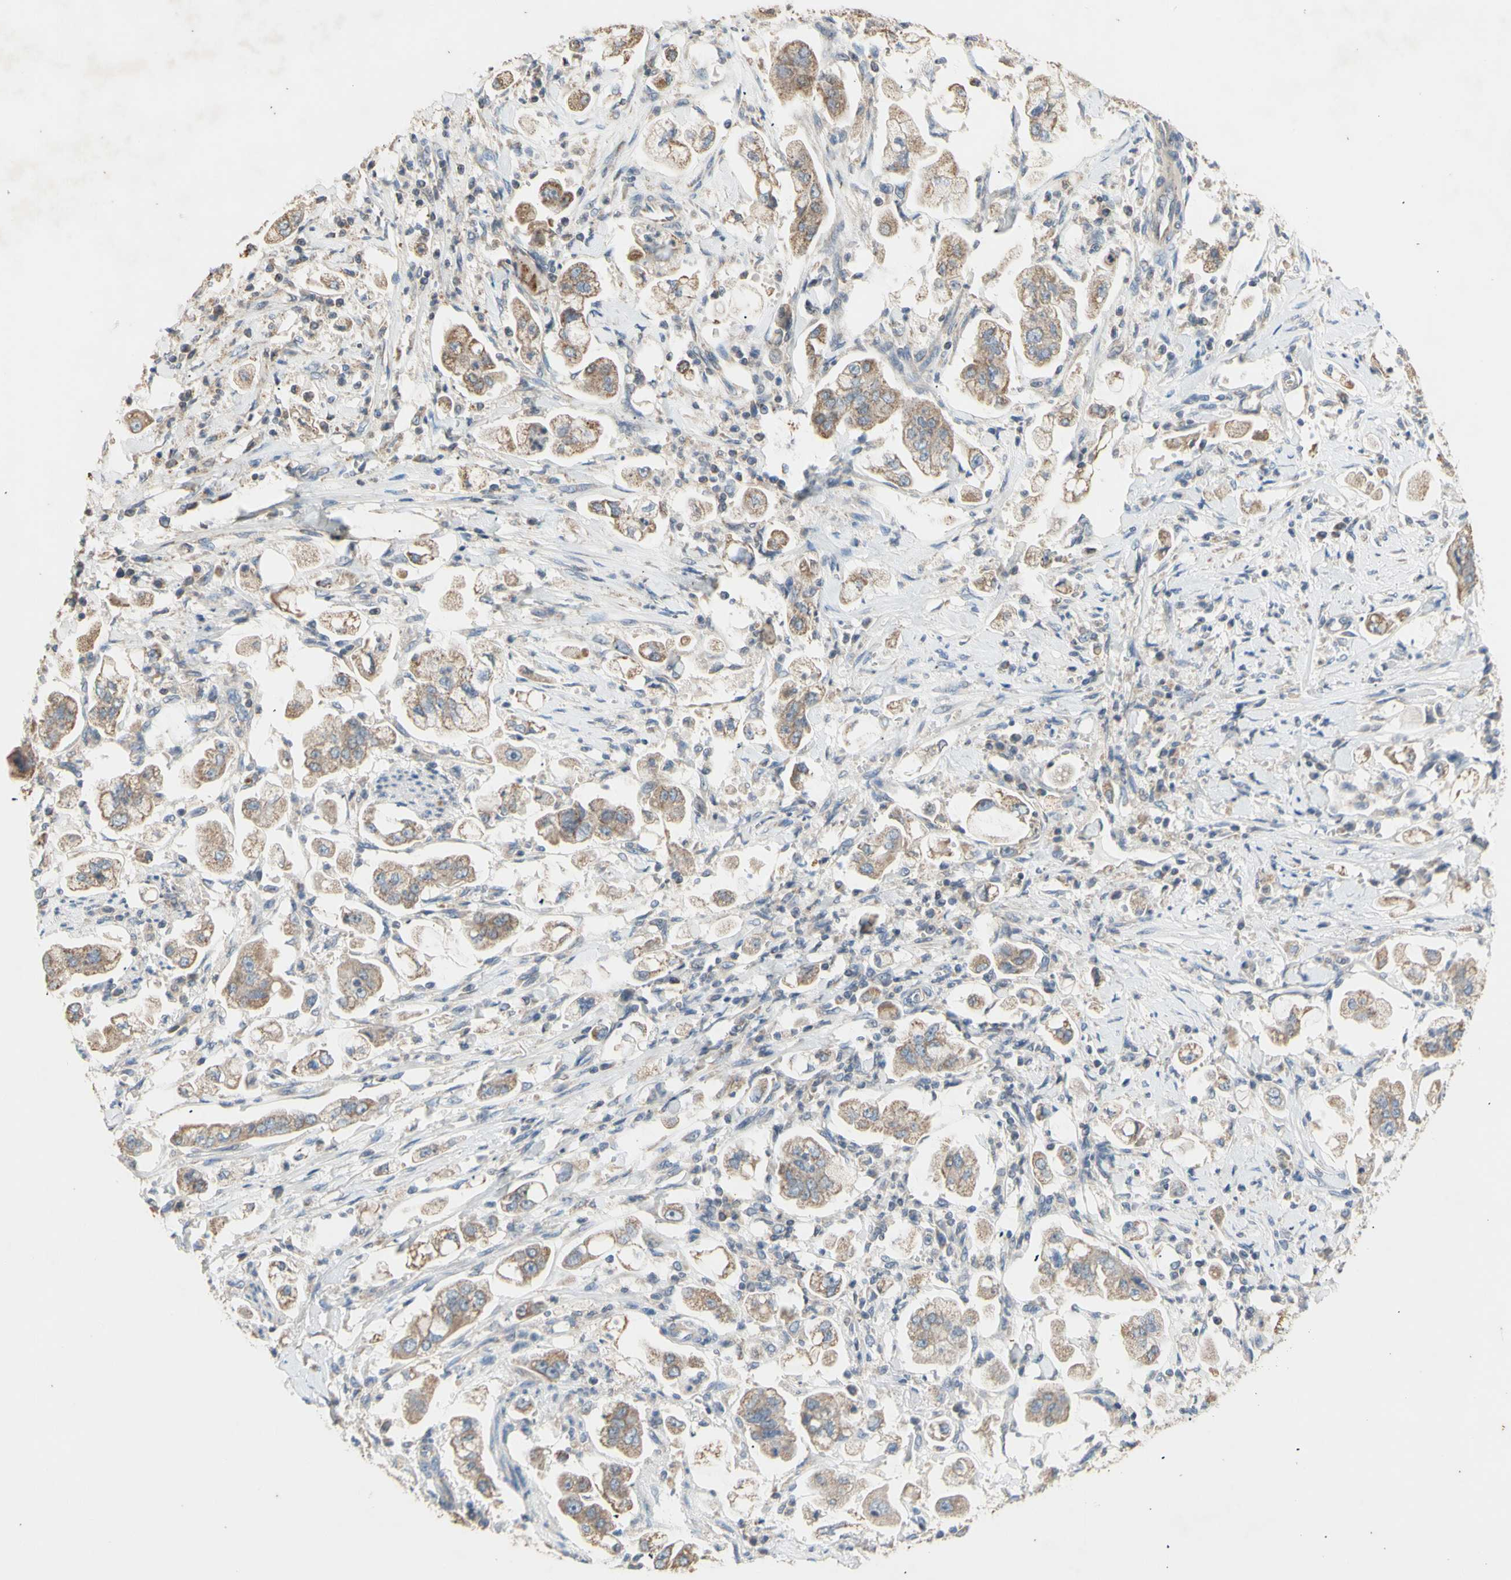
{"staining": {"intensity": "moderate", "quantity": ">75%", "location": "cytoplasmic/membranous"}, "tissue": "stomach cancer", "cell_type": "Tumor cells", "image_type": "cancer", "snomed": [{"axis": "morphology", "description": "Adenocarcinoma, NOS"}, {"axis": "topography", "description": "Stomach"}], "caption": "Moderate cytoplasmic/membranous protein expression is seen in about >75% of tumor cells in stomach cancer (adenocarcinoma). The staining was performed using DAB (3,3'-diaminobenzidine), with brown indicating positive protein expression. Nuclei are stained blue with hematoxylin.", "gene": "PTGIS", "patient": {"sex": "male", "age": 62}}